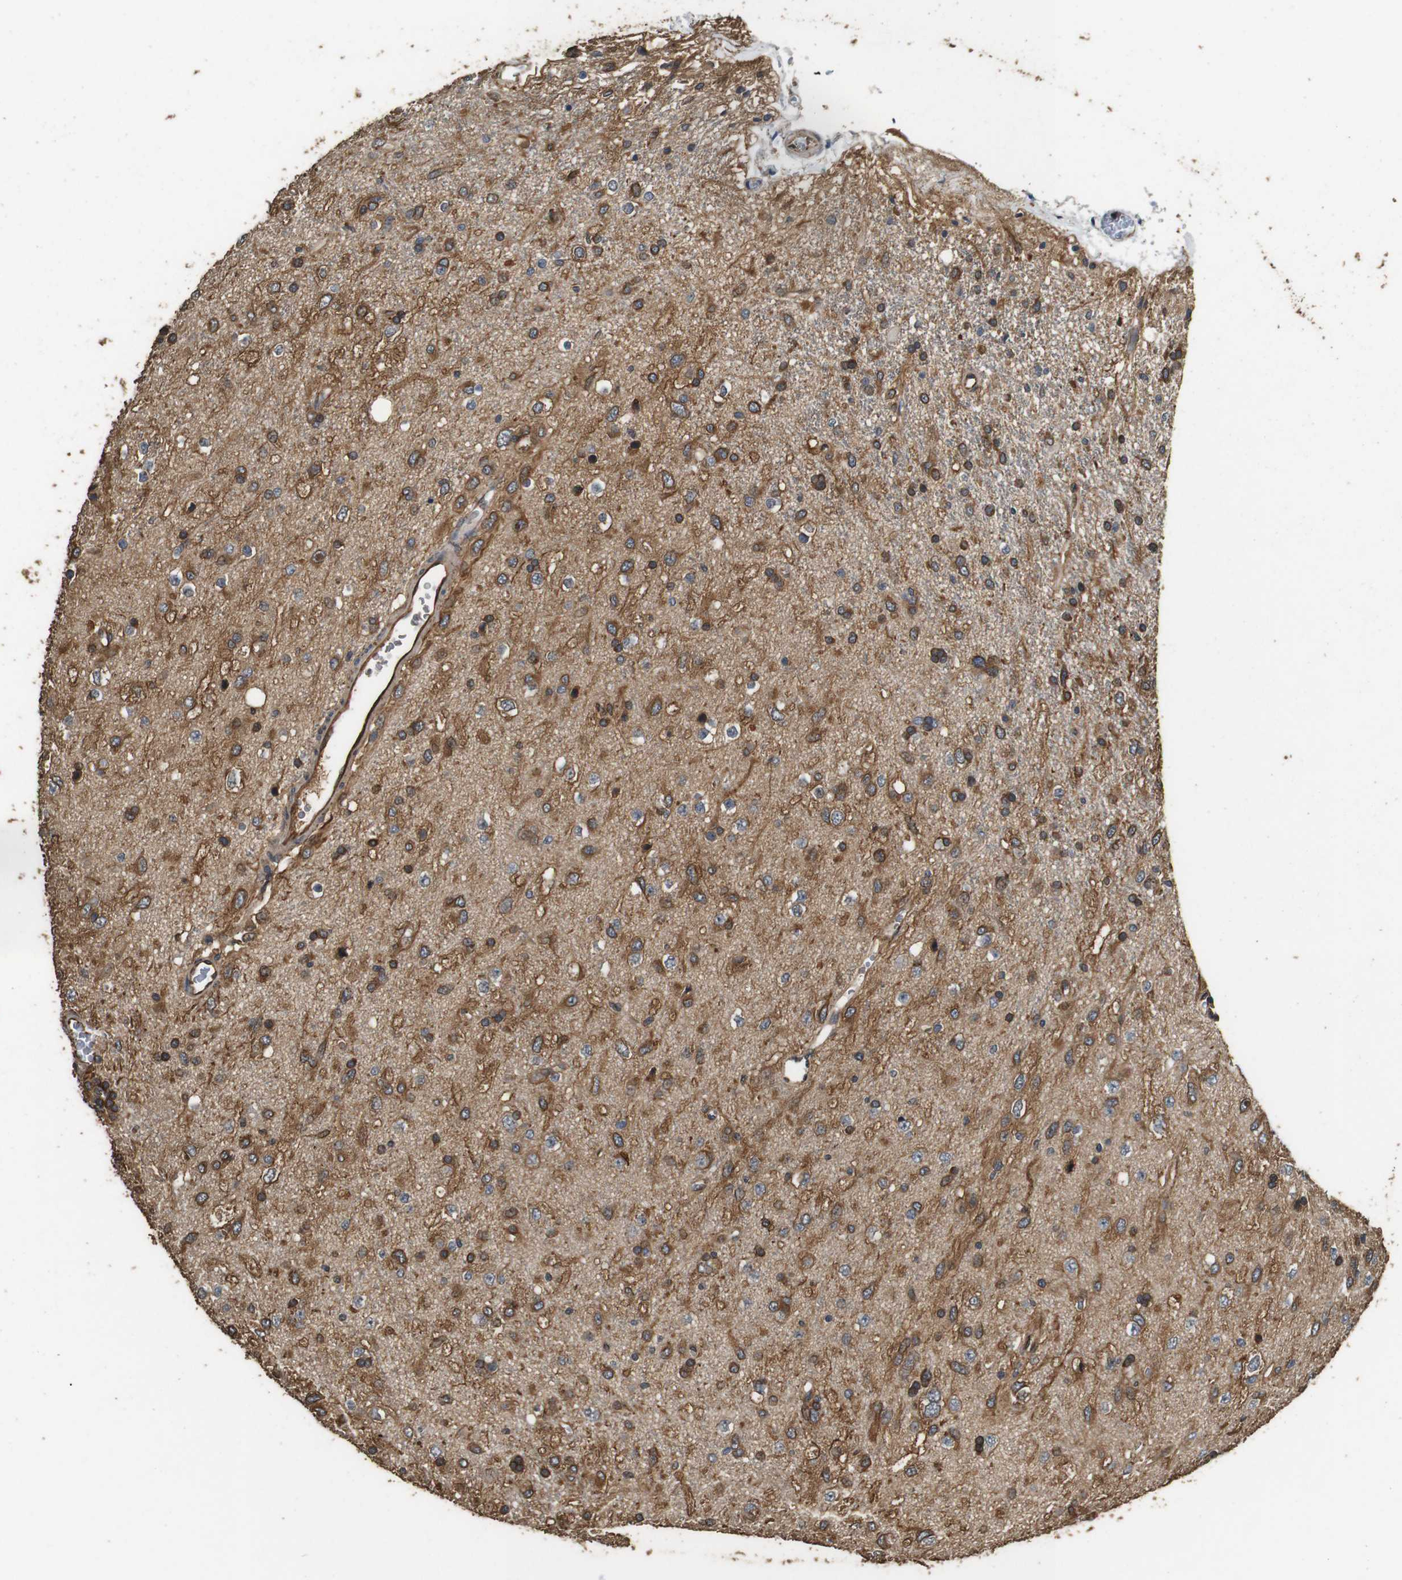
{"staining": {"intensity": "moderate", "quantity": ">75%", "location": "cytoplasmic/membranous"}, "tissue": "glioma", "cell_type": "Tumor cells", "image_type": "cancer", "snomed": [{"axis": "morphology", "description": "Glioma, malignant, Low grade"}, {"axis": "topography", "description": "Brain"}], "caption": "Glioma stained with a brown dye displays moderate cytoplasmic/membranous positive positivity in approximately >75% of tumor cells.", "gene": "CNPY4", "patient": {"sex": "male", "age": 77}}